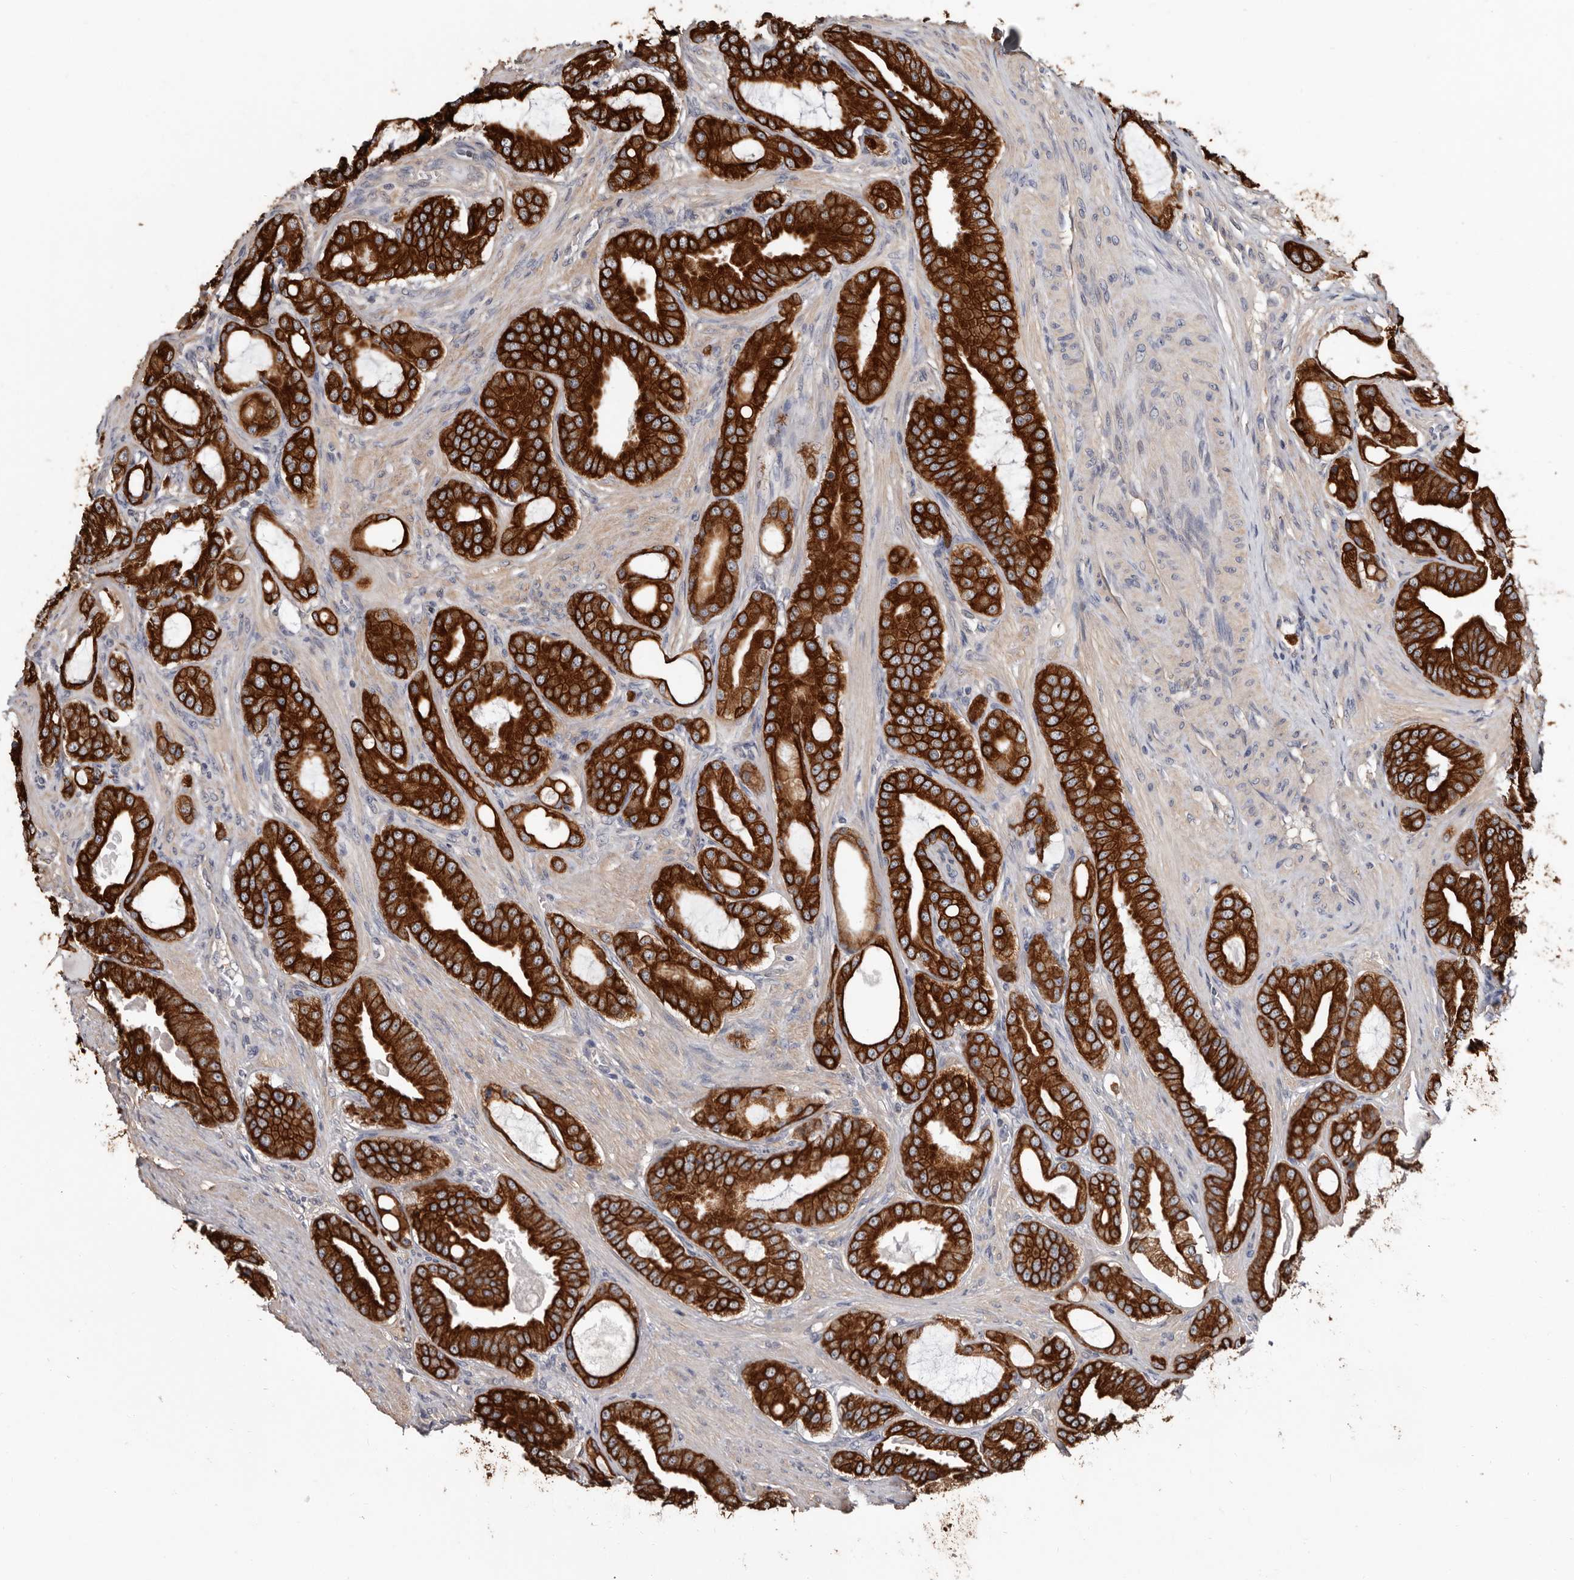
{"staining": {"intensity": "strong", "quantity": ">75%", "location": "cytoplasmic/membranous"}, "tissue": "prostate cancer", "cell_type": "Tumor cells", "image_type": "cancer", "snomed": [{"axis": "morphology", "description": "Adenocarcinoma, High grade"}, {"axis": "topography", "description": "Prostate"}], "caption": "Immunohistochemical staining of human prostate cancer (adenocarcinoma (high-grade)) reveals strong cytoplasmic/membranous protein positivity in approximately >75% of tumor cells.", "gene": "MRPL18", "patient": {"sex": "male", "age": 60}}